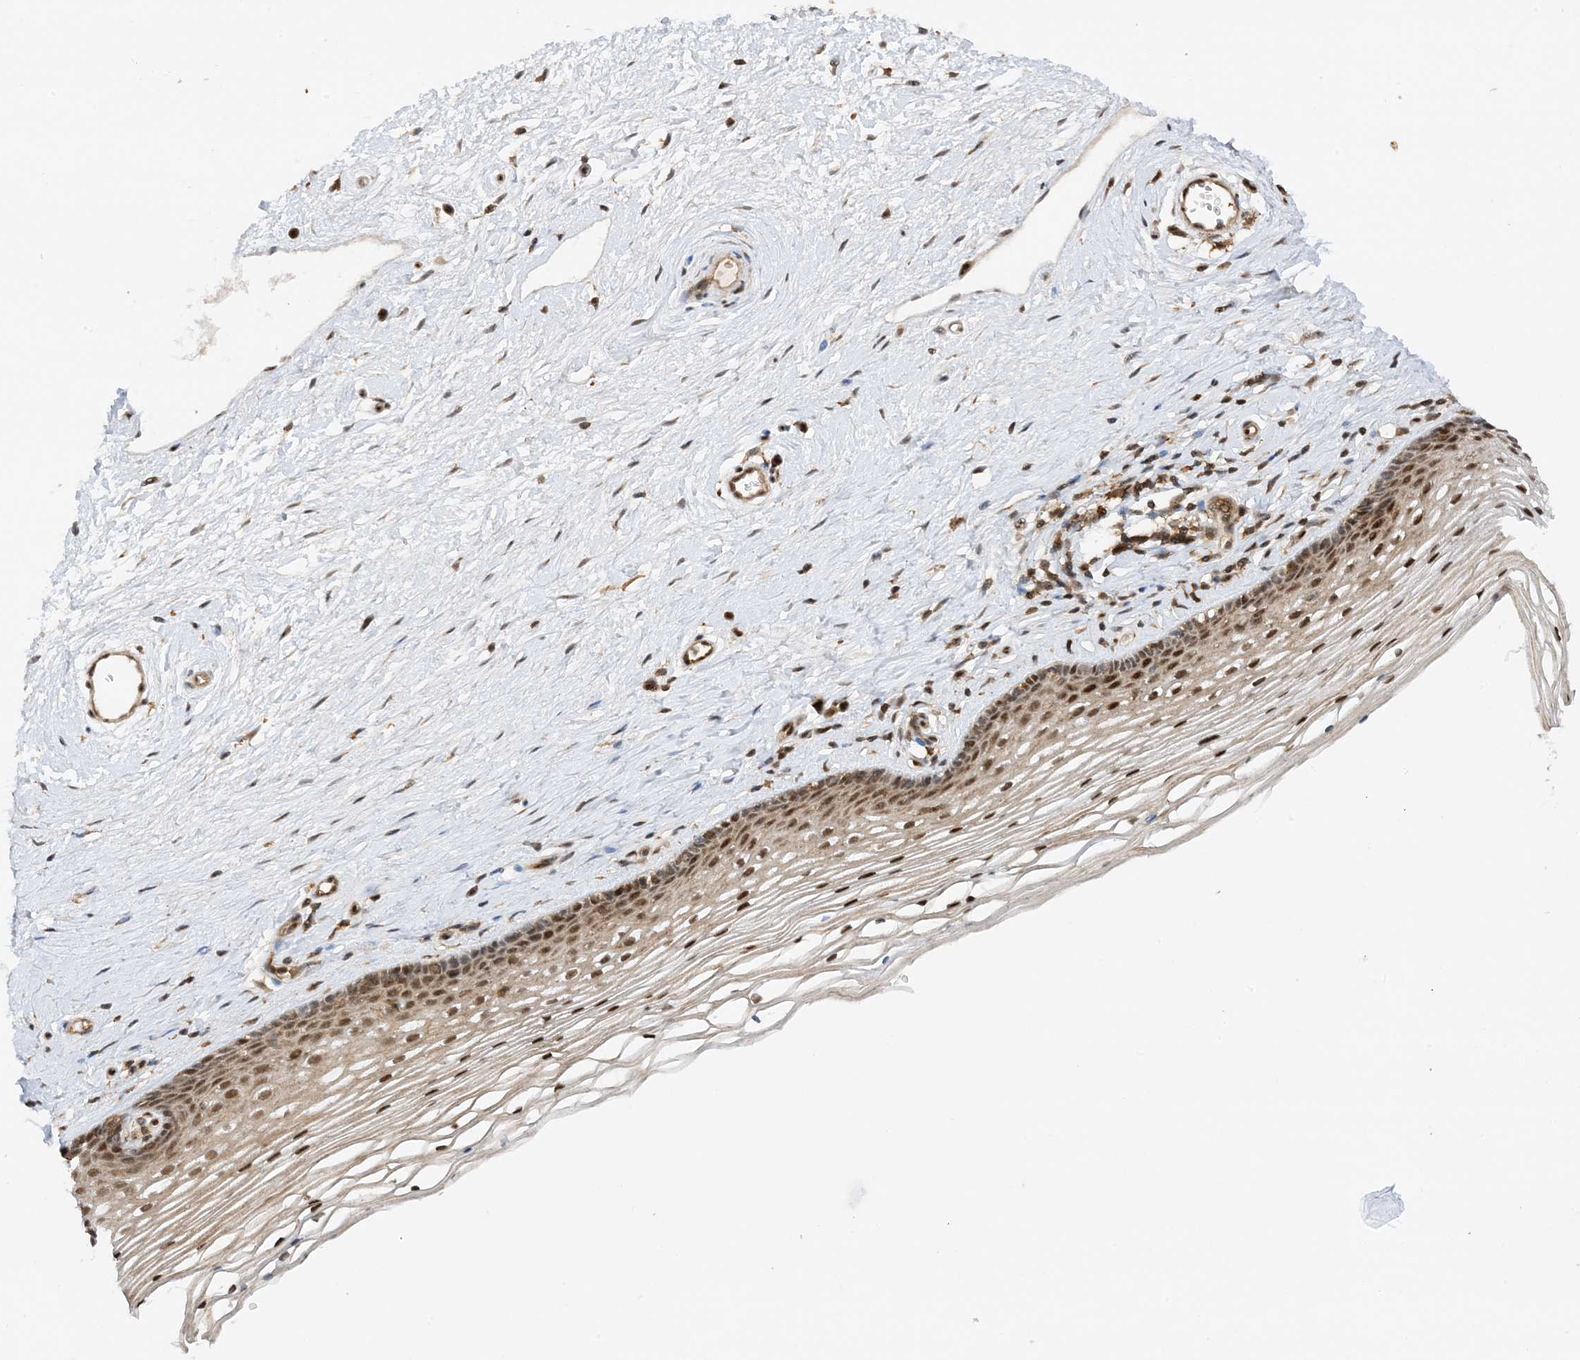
{"staining": {"intensity": "moderate", "quantity": ">75%", "location": "nuclear"}, "tissue": "vagina", "cell_type": "Squamous epithelial cells", "image_type": "normal", "snomed": [{"axis": "morphology", "description": "Normal tissue, NOS"}, {"axis": "topography", "description": "Vagina"}], "caption": "The histopathology image reveals immunohistochemical staining of normal vagina. There is moderate nuclear expression is present in approximately >75% of squamous epithelial cells.", "gene": "TATDN3", "patient": {"sex": "female", "age": 46}}